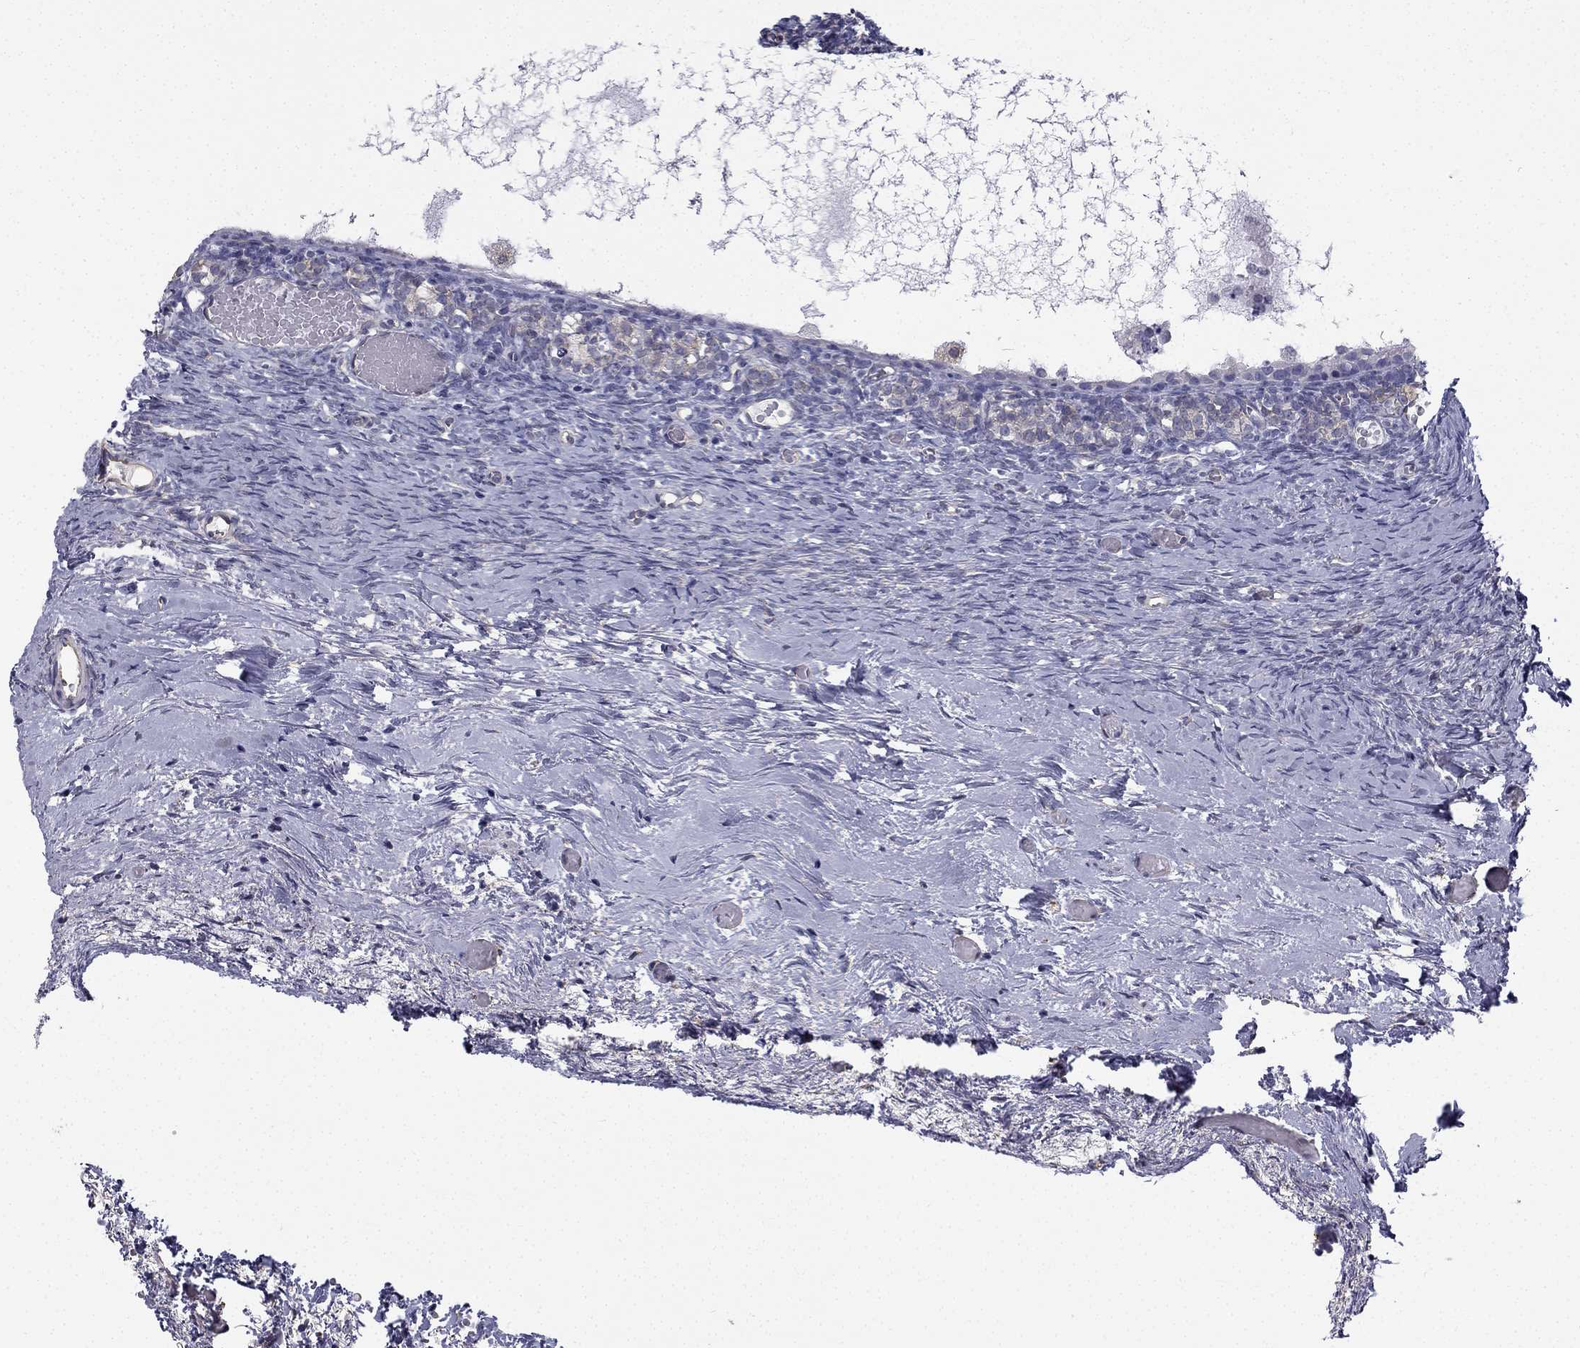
{"staining": {"intensity": "negative", "quantity": "none", "location": "none"}, "tissue": "ovary", "cell_type": "Follicle cells", "image_type": "normal", "snomed": [{"axis": "morphology", "description": "Normal tissue, NOS"}, {"axis": "topography", "description": "Ovary"}], "caption": "This micrograph is of unremarkable ovary stained with immunohistochemistry (IHC) to label a protein in brown with the nuclei are counter-stained blue. There is no expression in follicle cells.", "gene": "CCDC40", "patient": {"sex": "female", "age": 39}}